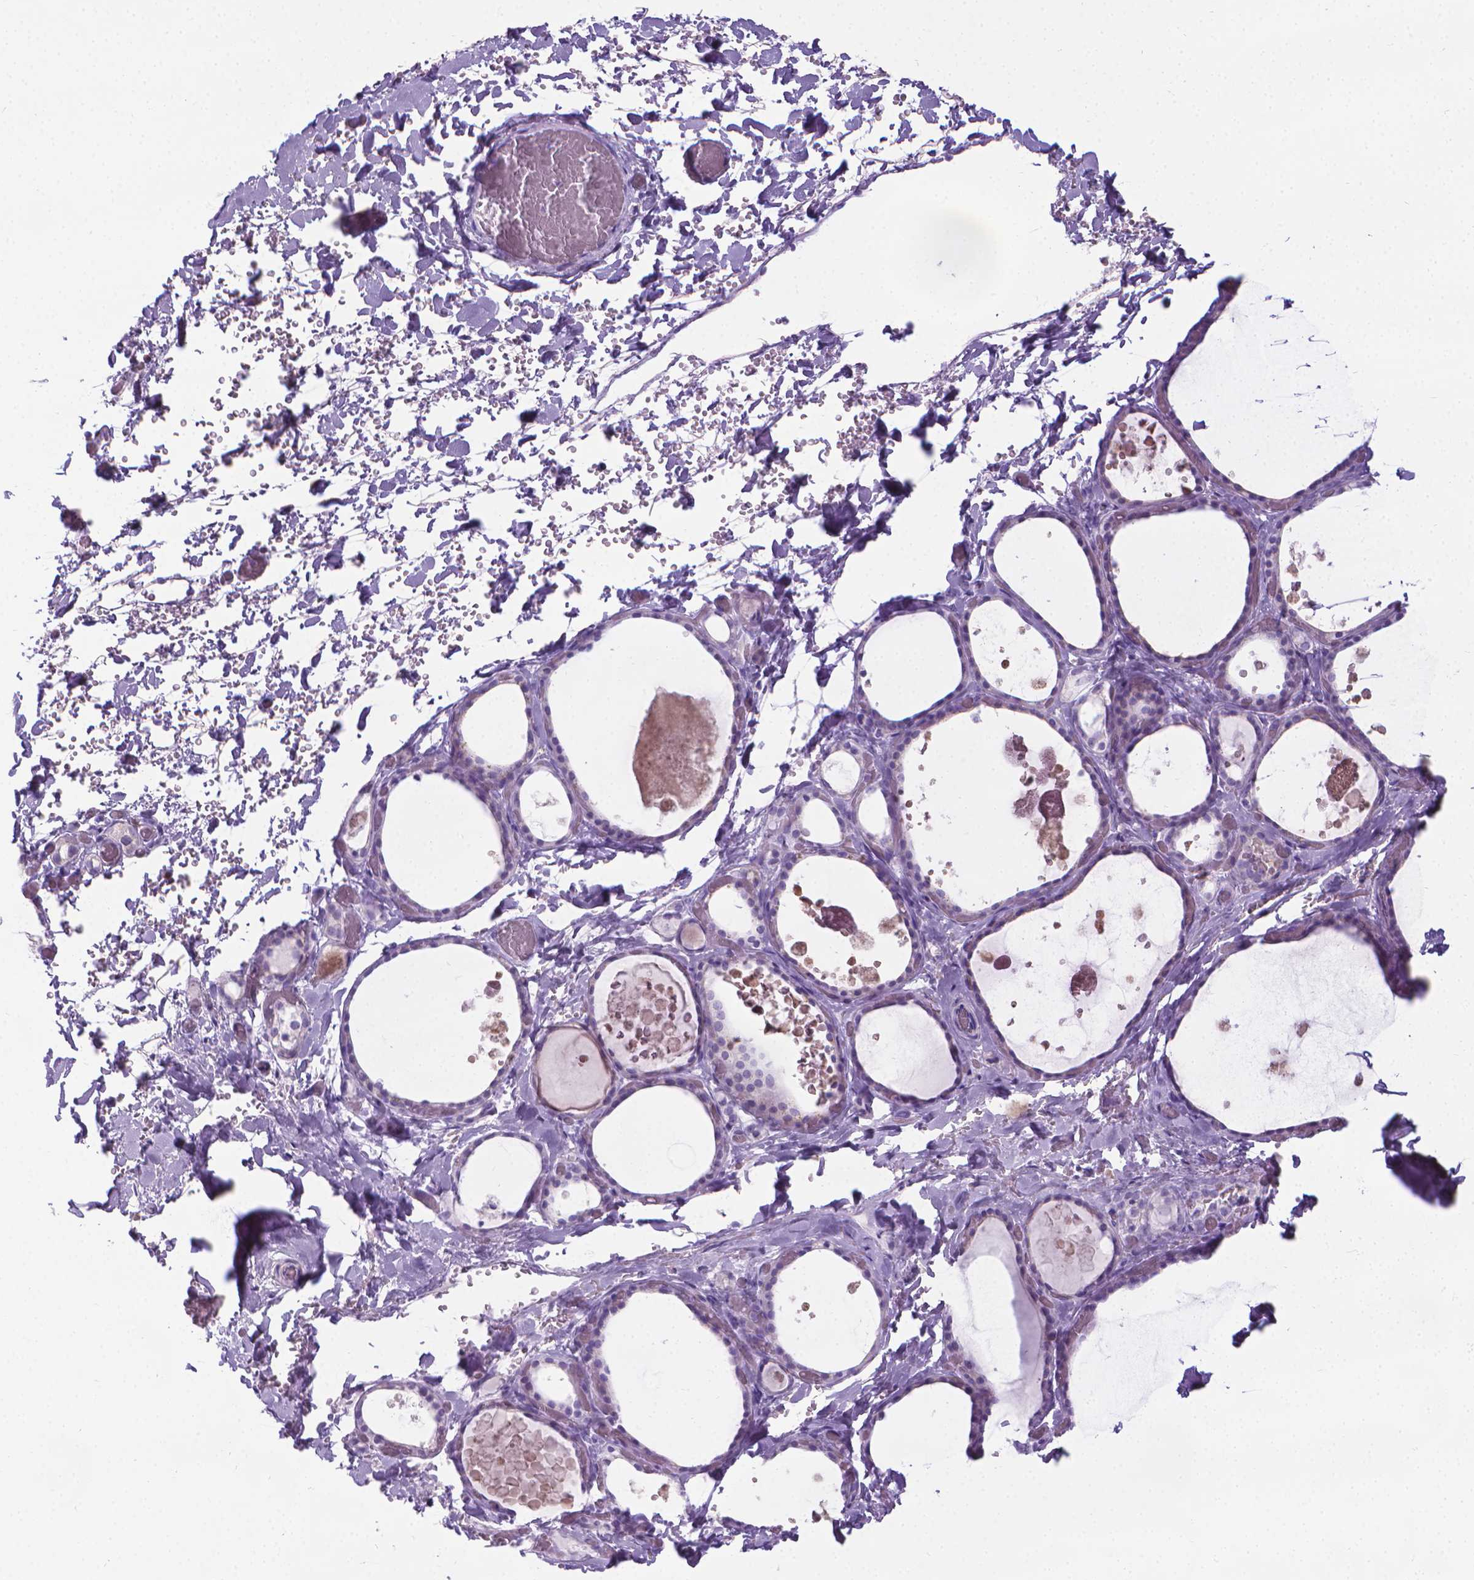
{"staining": {"intensity": "negative", "quantity": "none", "location": "none"}, "tissue": "thyroid gland", "cell_type": "Glandular cells", "image_type": "normal", "snomed": [{"axis": "morphology", "description": "Normal tissue, NOS"}, {"axis": "topography", "description": "Thyroid gland"}], "caption": "High power microscopy image of an immunohistochemistry photomicrograph of unremarkable thyroid gland, revealing no significant expression in glandular cells.", "gene": "SPAG6", "patient": {"sex": "female", "age": 56}}